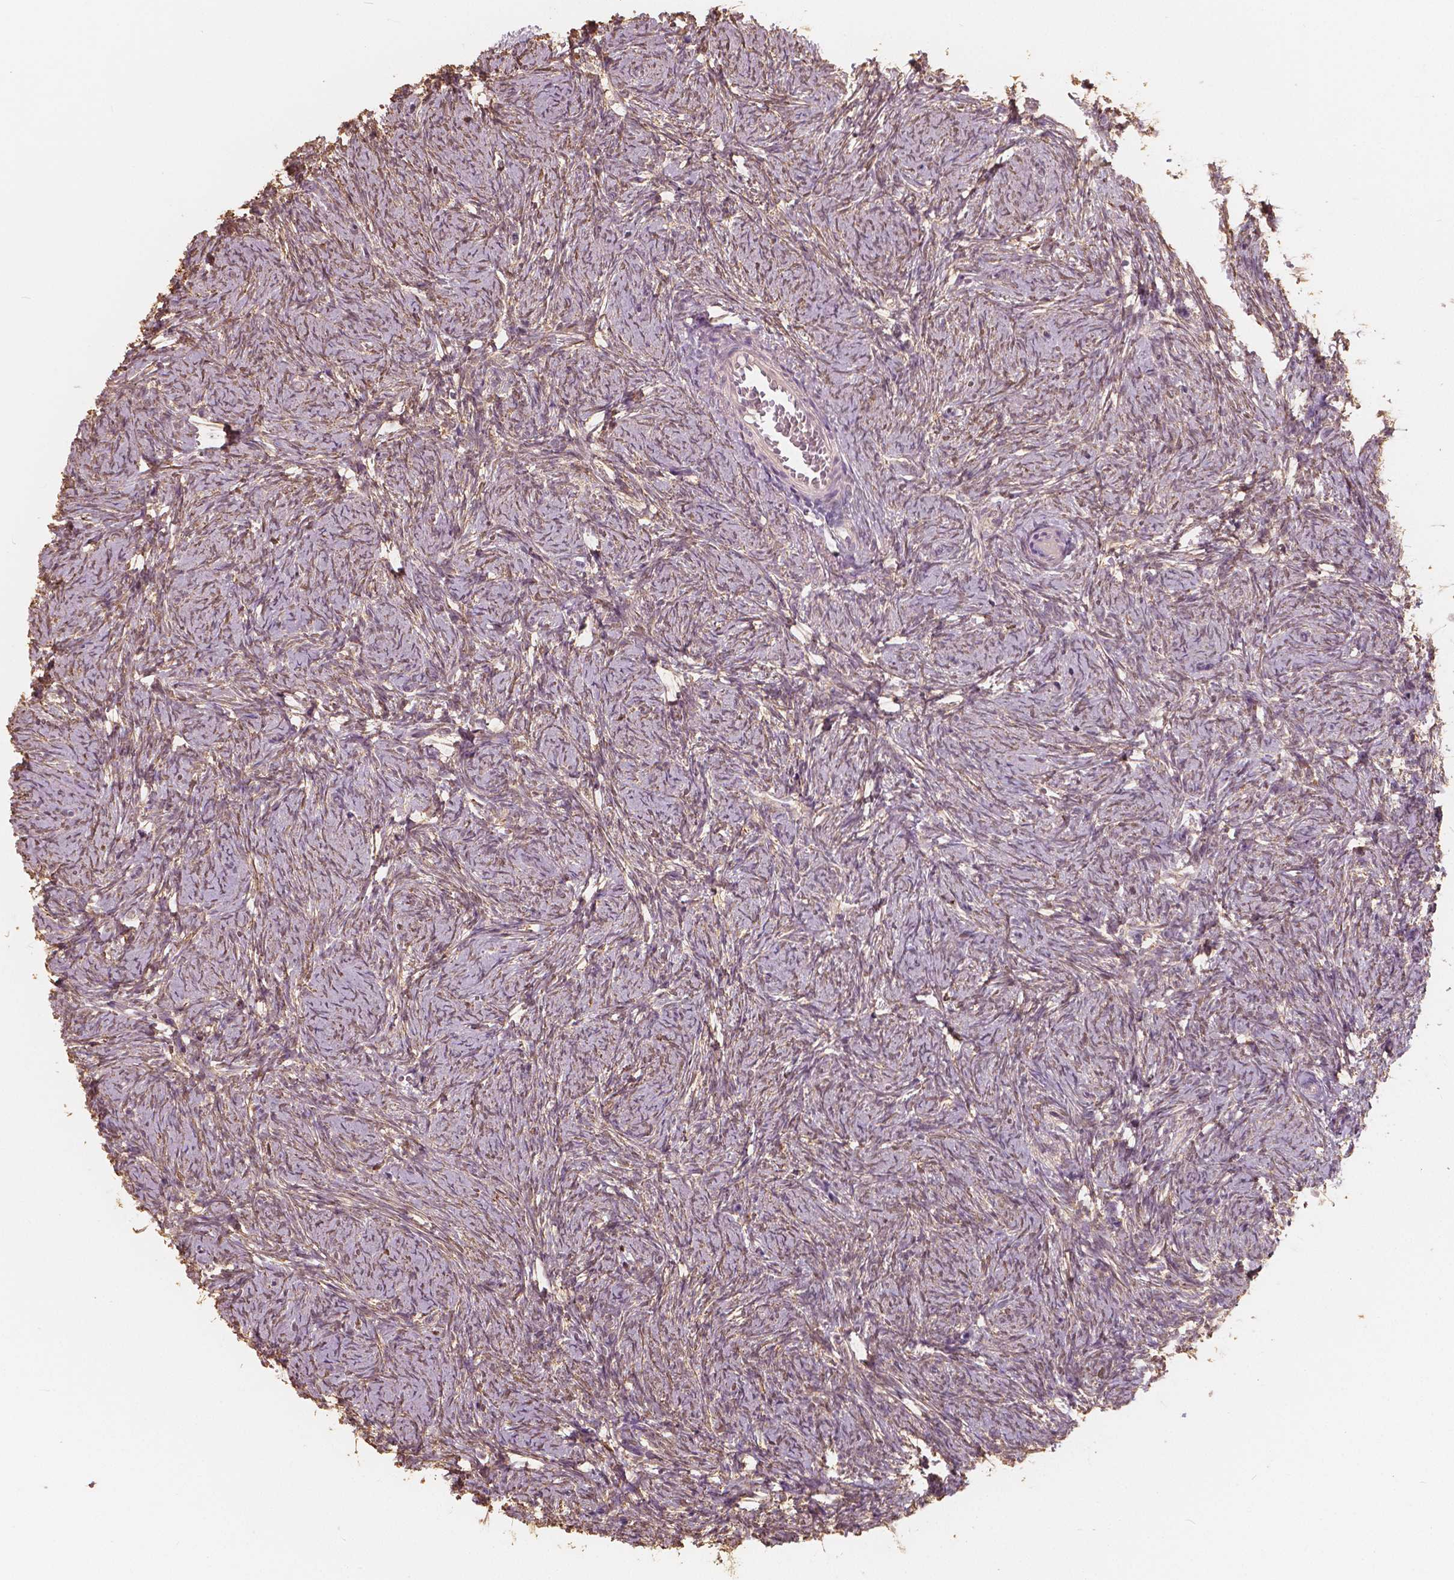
{"staining": {"intensity": "weak", "quantity": "25%-75%", "location": "cytoplasmic/membranous"}, "tissue": "ovary", "cell_type": "Ovarian stroma cells", "image_type": "normal", "snomed": [{"axis": "morphology", "description": "Normal tissue, NOS"}, {"axis": "topography", "description": "Ovary"}], "caption": "Ovary stained with DAB (3,3'-diaminobenzidine) IHC exhibits low levels of weak cytoplasmic/membranous staining in approximately 25%-75% of ovarian stroma cells.", "gene": "SAT2", "patient": {"sex": "female", "age": 41}}